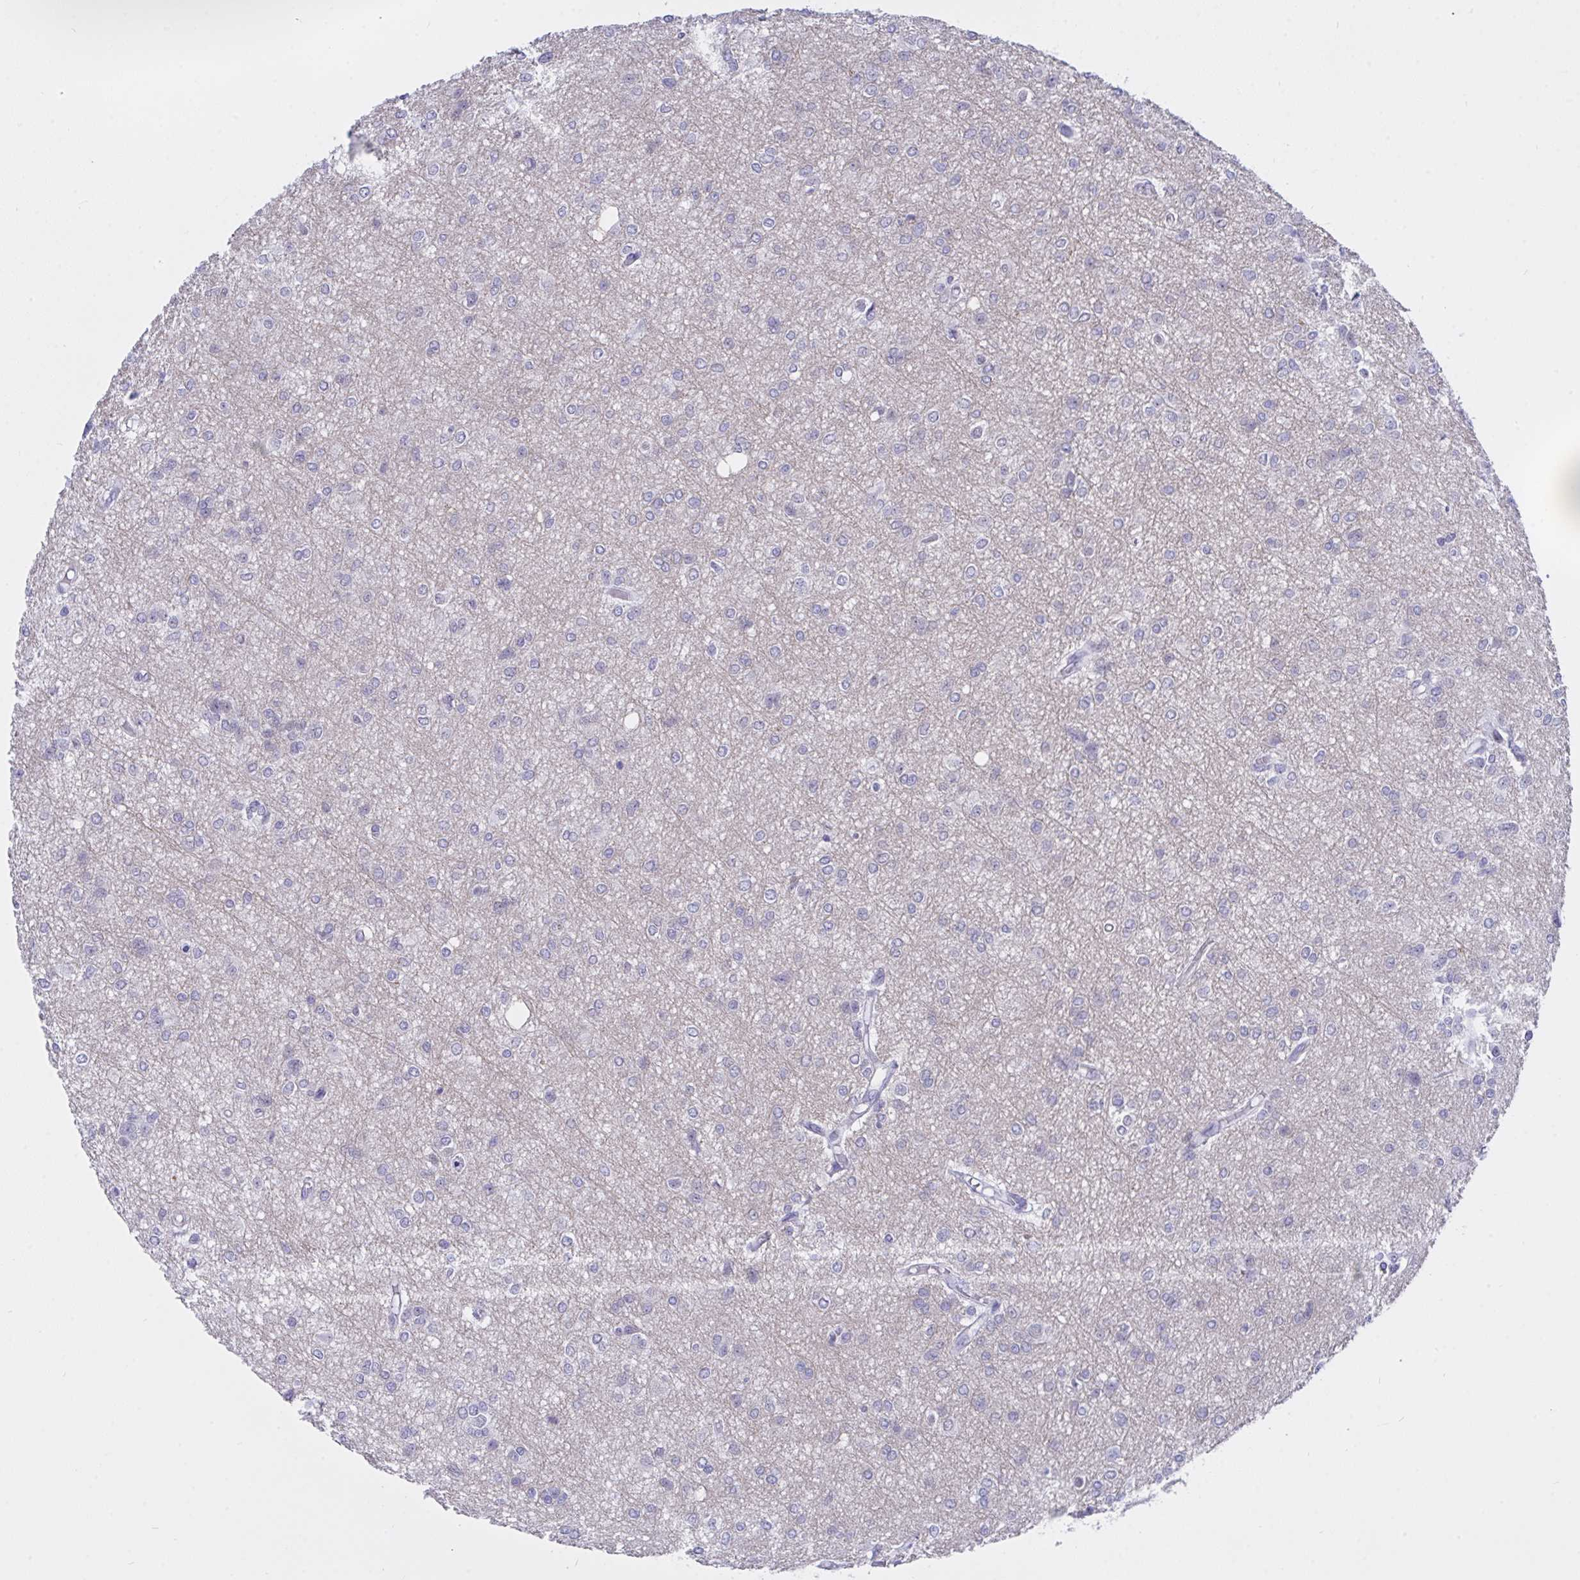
{"staining": {"intensity": "negative", "quantity": "none", "location": "none"}, "tissue": "glioma", "cell_type": "Tumor cells", "image_type": "cancer", "snomed": [{"axis": "morphology", "description": "Glioma, malignant, Low grade"}, {"axis": "topography", "description": "Brain"}], "caption": "This photomicrograph is of glioma stained with immunohistochemistry to label a protein in brown with the nuclei are counter-stained blue. There is no staining in tumor cells.", "gene": "FBXL22", "patient": {"sex": "male", "age": 26}}